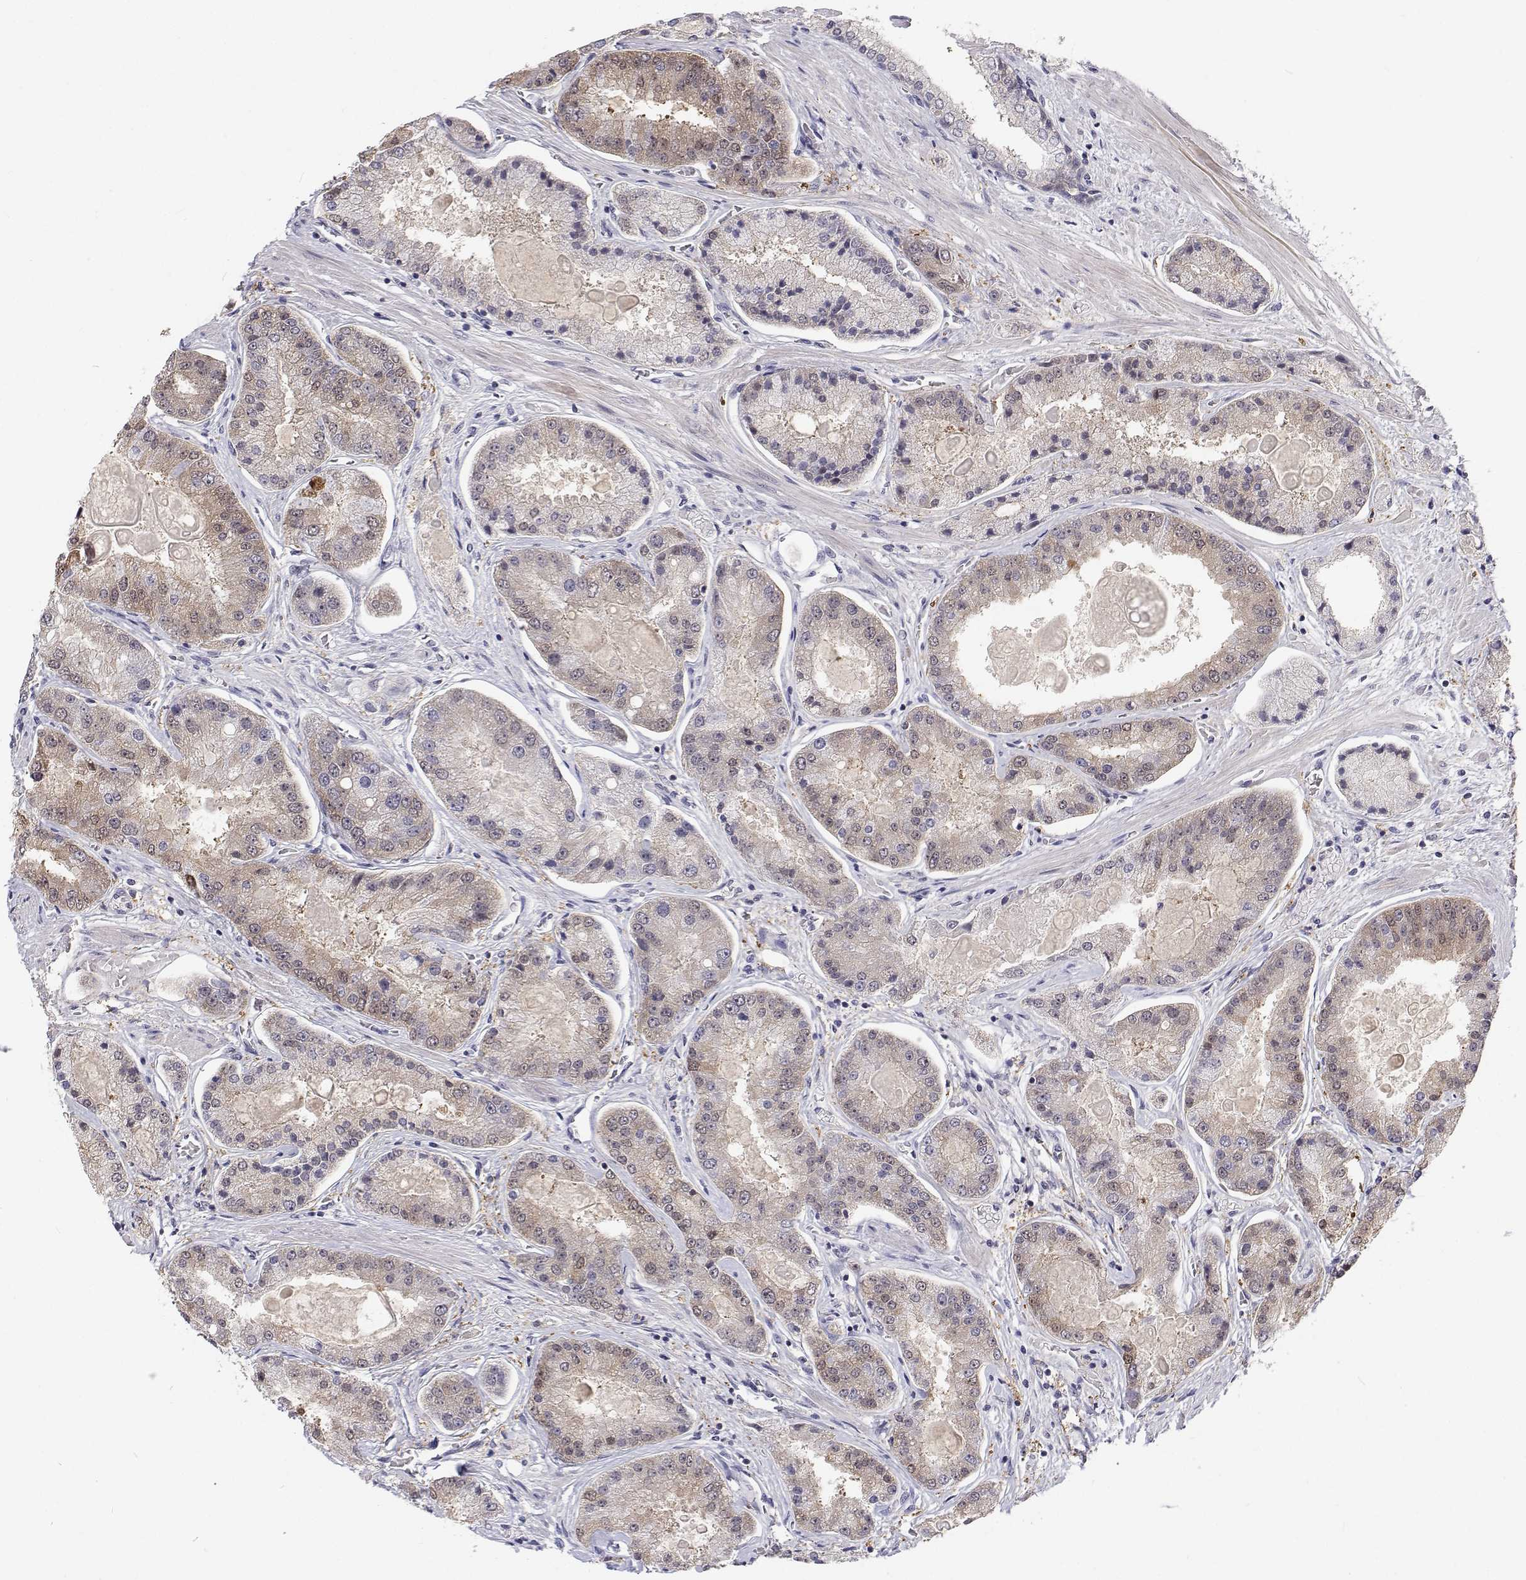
{"staining": {"intensity": "weak", "quantity": "<25%", "location": "nuclear"}, "tissue": "prostate cancer", "cell_type": "Tumor cells", "image_type": "cancer", "snomed": [{"axis": "morphology", "description": "Adenocarcinoma, High grade"}, {"axis": "topography", "description": "Prostate"}], "caption": "DAB immunohistochemical staining of human prostate cancer (high-grade adenocarcinoma) displays no significant positivity in tumor cells.", "gene": "MYPN", "patient": {"sex": "male", "age": 67}}